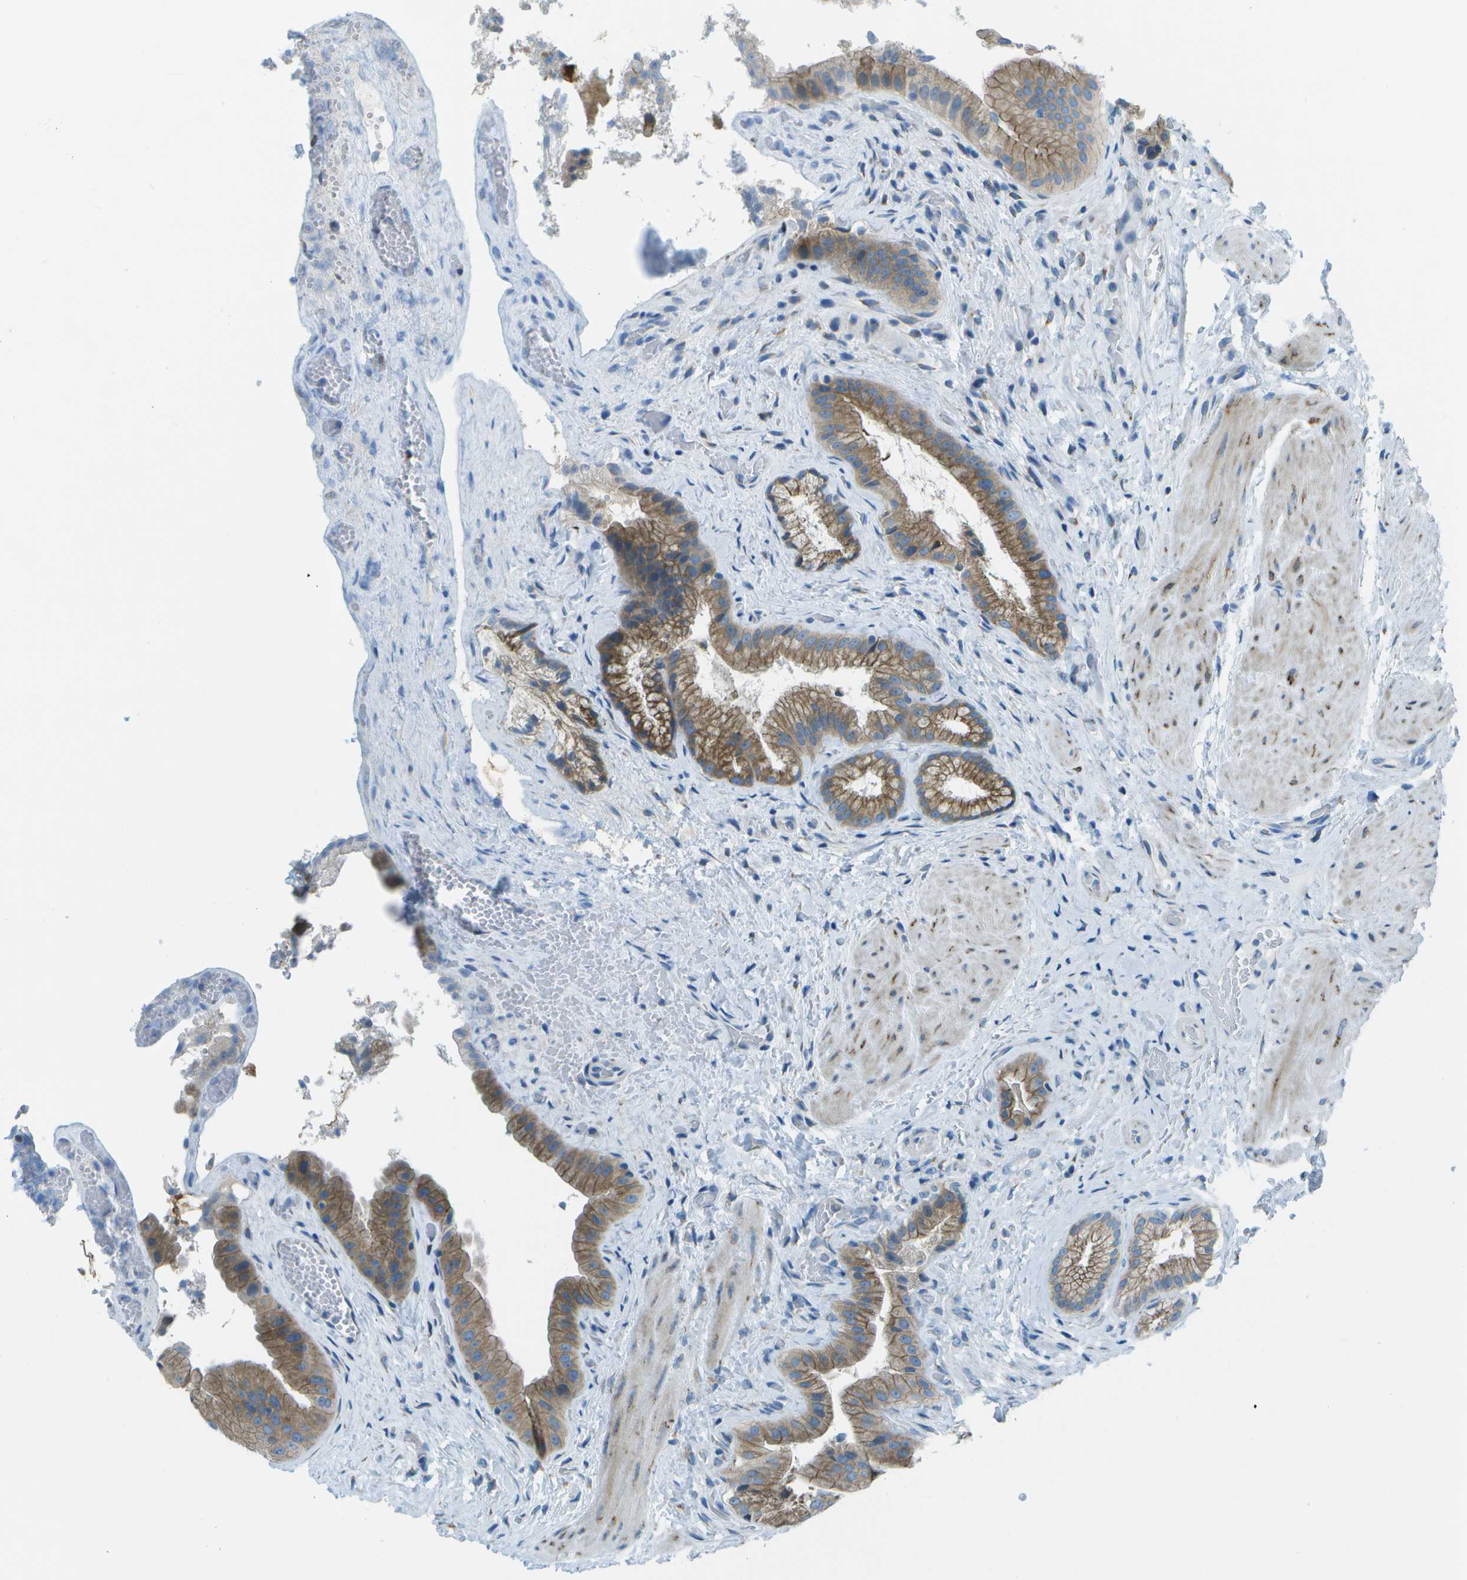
{"staining": {"intensity": "moderate", "quantity": ">75%", "location": "cytoplasmic/membranous"}, "tissue": "gallbladder", "cell_type": "Glandular cells", "image_type": "normal", "snomed": [{"axis": "morphology", "description": "Normal tissue, NOS"}, {"axis": "topography", "description": "Gallbladder"}], "caption": "A high-resolution photomicrograph shows immunohistochemistry (IHC) staining of benign gallbladder, which exhibits moderate cytoplasmic/membranous staining in approximately >75% of glandular cells.", "gene": "KCTD3", "patient": {"sex": "male", "age": 49}}